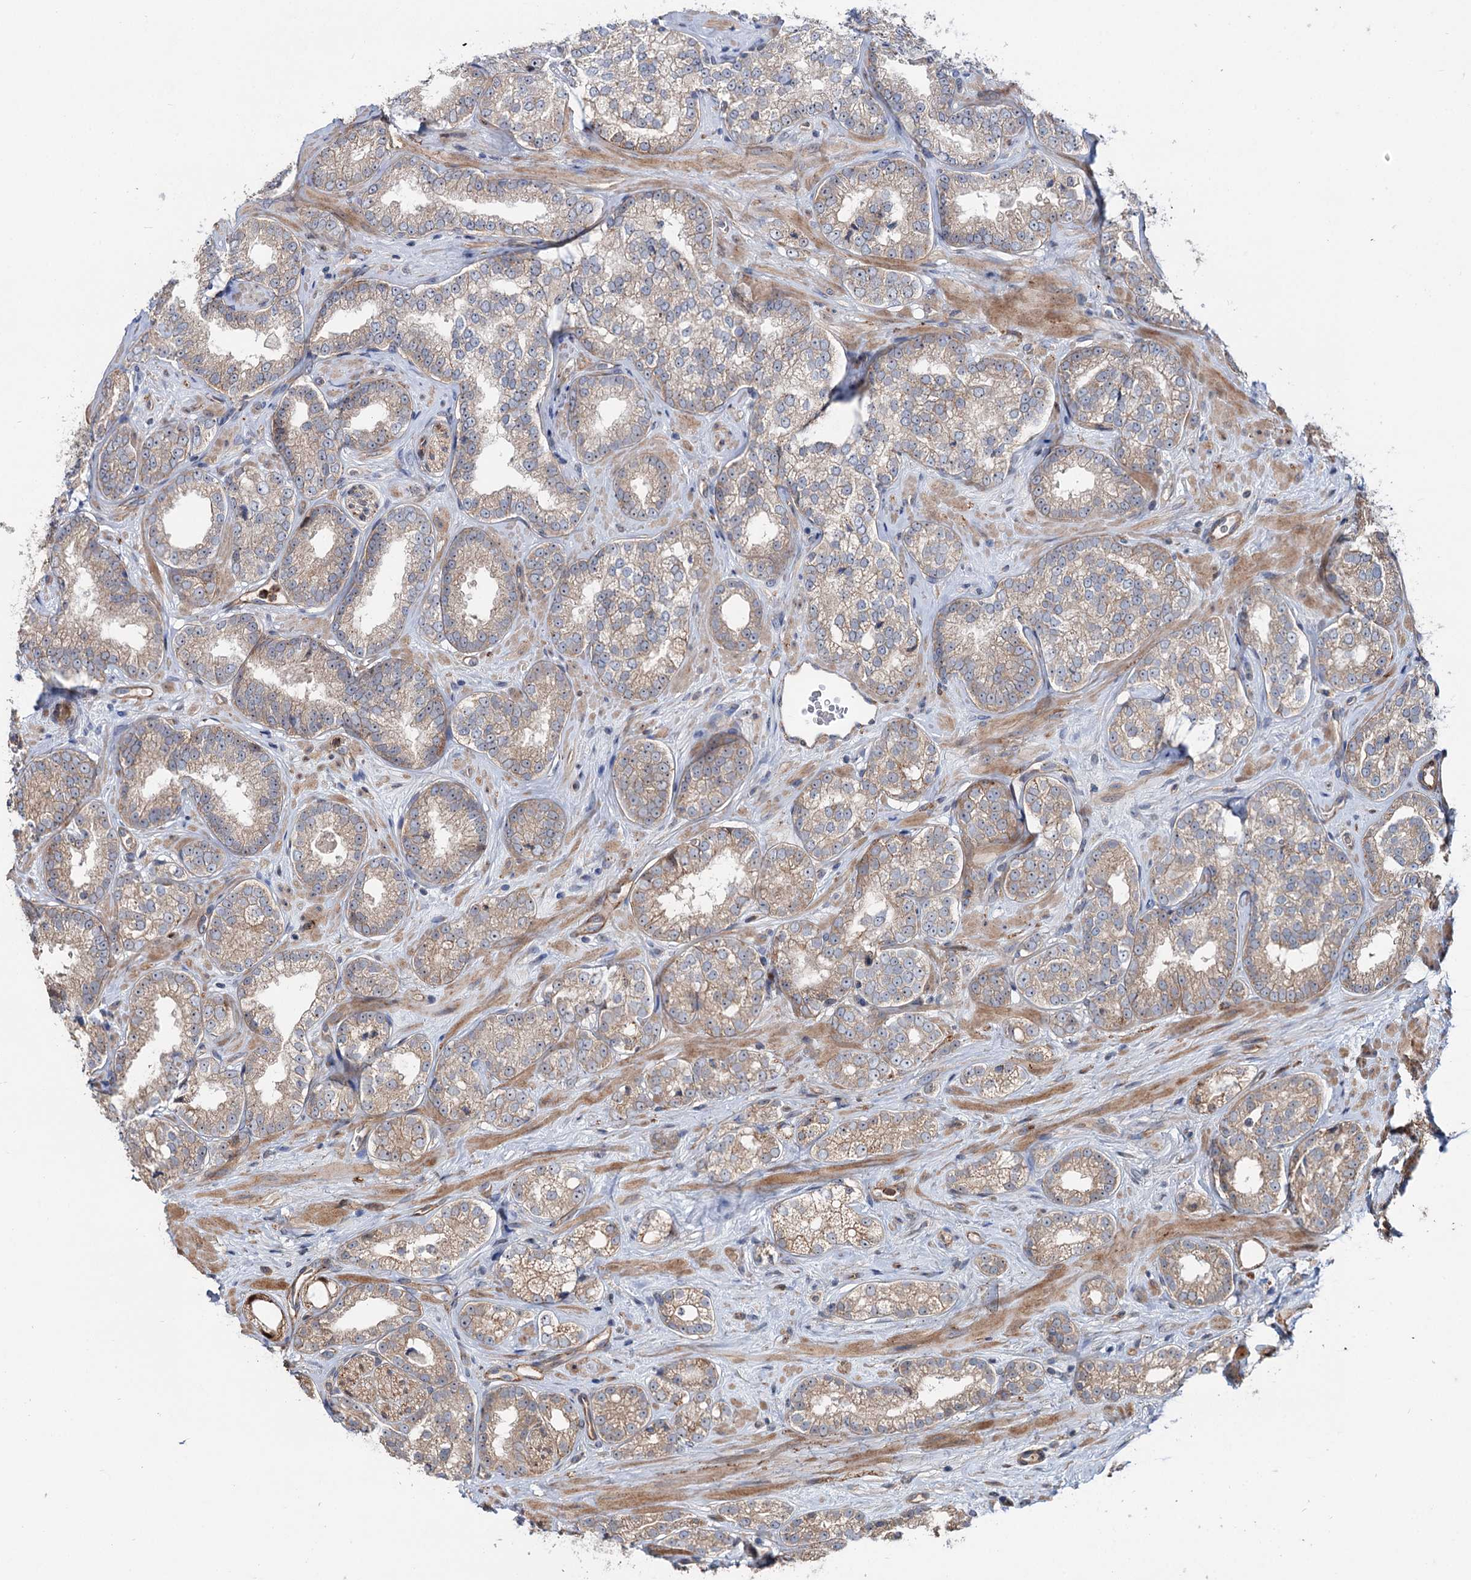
{"staining": {"intensity": "moderate", "quantity": ">75%", "location": "cytoplasmic/membranous"}, "tissue": "prostate cancer", "cell_type": "Tumor cells", "image_type": "cancer", "snomed": [{"axis": "morphology", "description": "Normal tissue, NOS"}, {"axis": "morphology", "description": "Adenocarcinoma, High grade"}, {"axis": "topography", "description": "Prostate"}], "caption": "Human prostate cancer stained for a protein (brown) shows moderate cytoplasmic/membranous positive positivity in approximately >75% of tumor cells.", "gene": "PTDSS2", "patient": {"sex": "male", "age": 83}}